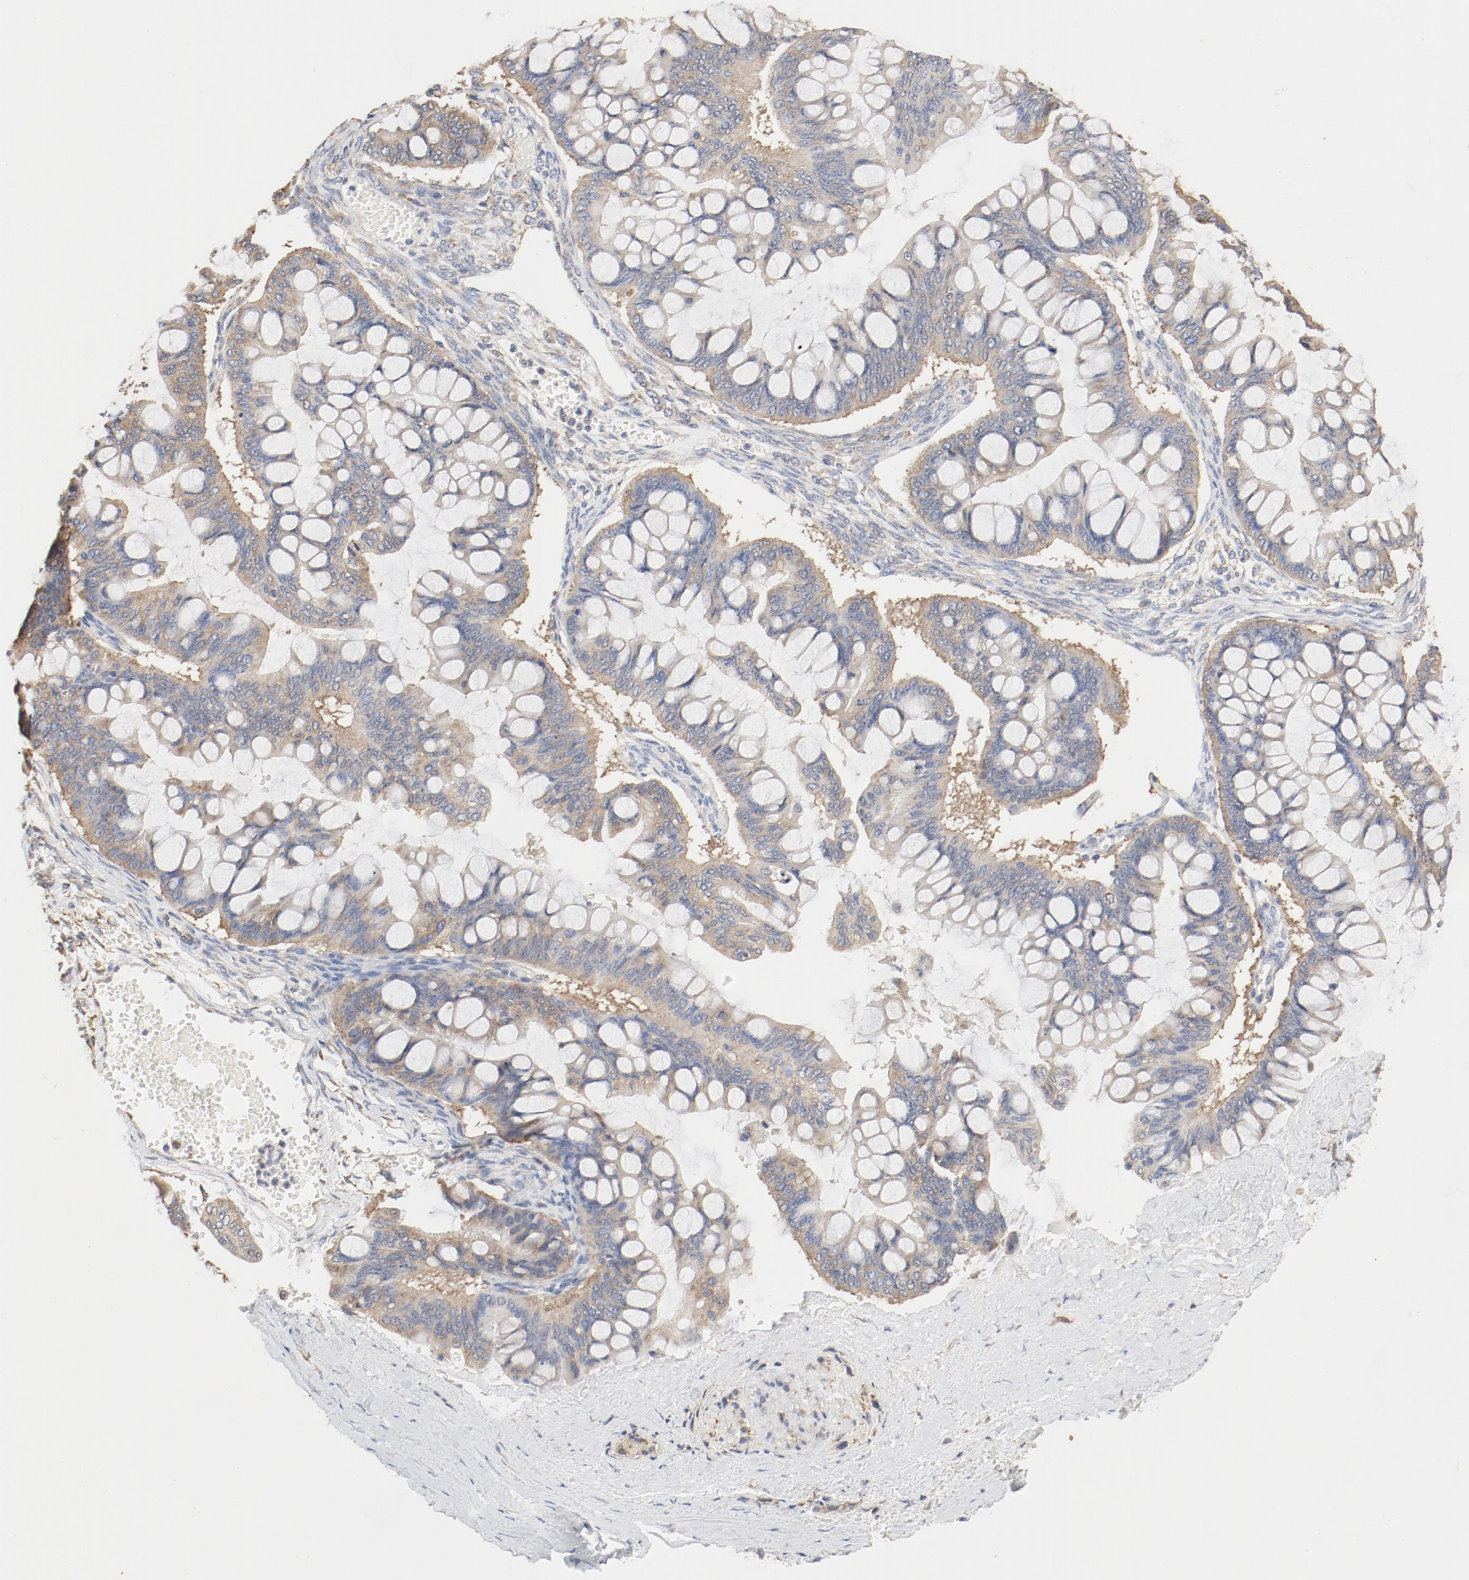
{"staining": {"intensity": "moderate", "quantity": ">75%", "location": "cytoplasmic/membranous"}, "tissue": "ovarian cancer", "cell_type": "Tumor cells", "image_type": "cancer", "snomed": [{"axis": "morphology", "description": "Cystadenocarcinoma, mucinous, NOS"}, {"axis": "topography", "description": "Ovary"}], "caption": "IHC of mucinous cystadenocarcinoma (ovarian) demonstrates medium levels of moderate cytoplasmic/membranous staining in approximately >75% of tumor cells. The protein of interest is stained brown, and the nuclei are stained in blue (DAB (3,3'-diaminobenzidine) IHC with brightfield microscopy, high magnification).", "gene": "RPS6", "patient": {"sex": "female", "age": 73}}